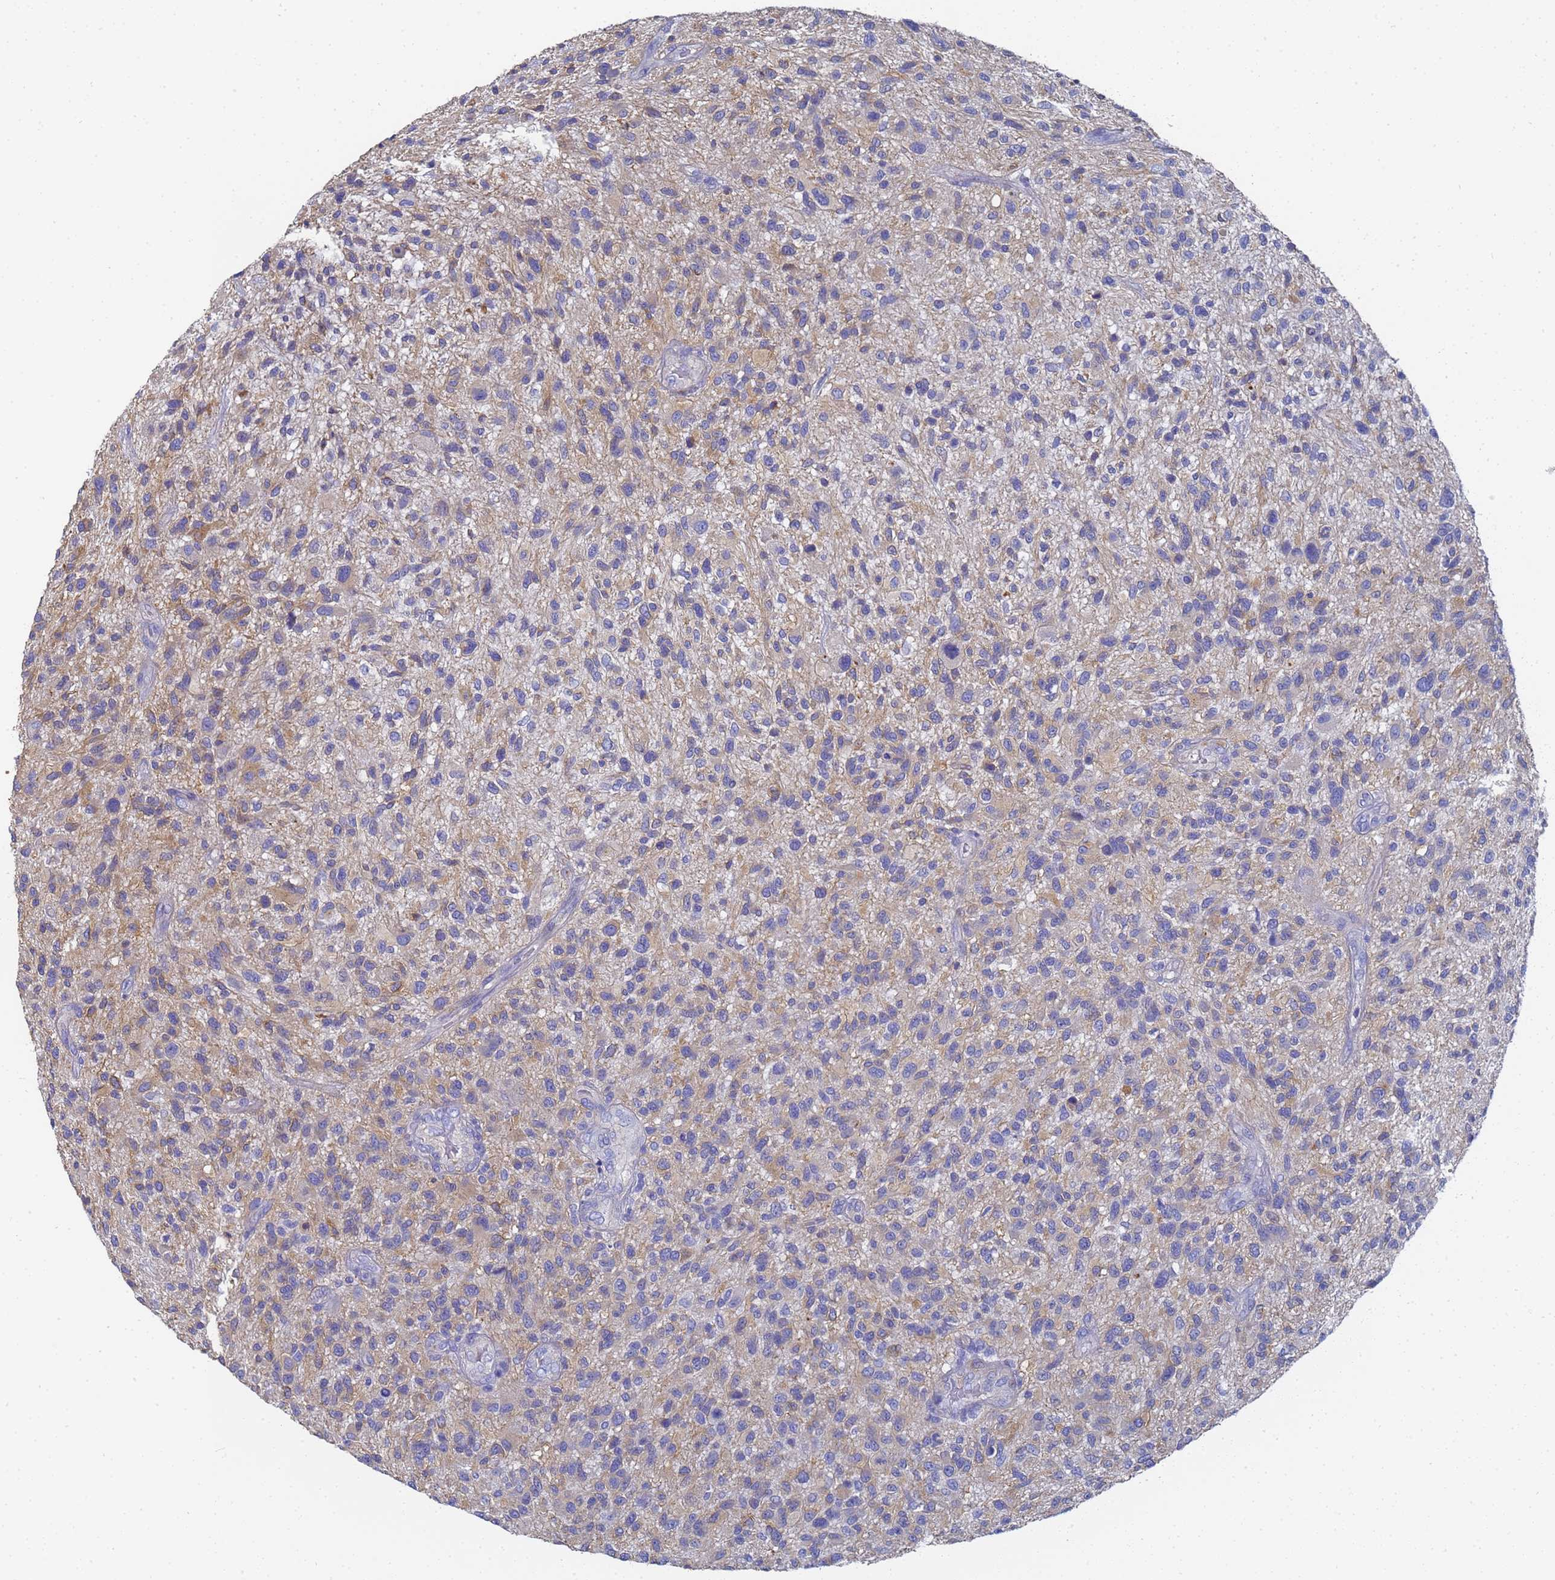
{"staining": {"intensity": "weak", "quantity": "<25%", "location": "cytoplasmic/membranous"}, "tissue": "glioma", "cell_type": "Tumor cells", "image_type": "cancer", "snomed": [{"axis": "morphology", "description": "Glioma, malignant, High grade"}, {"axis": "topography", "description": "Brain"}], "caption": "A high-resolution histopathology image shows immunohistochemistry (IHC) staining of glioma, which shows no significant expression in tumor cells.", "gene": "TUBB1", "patient": {"sex": "male", "age": 47}}